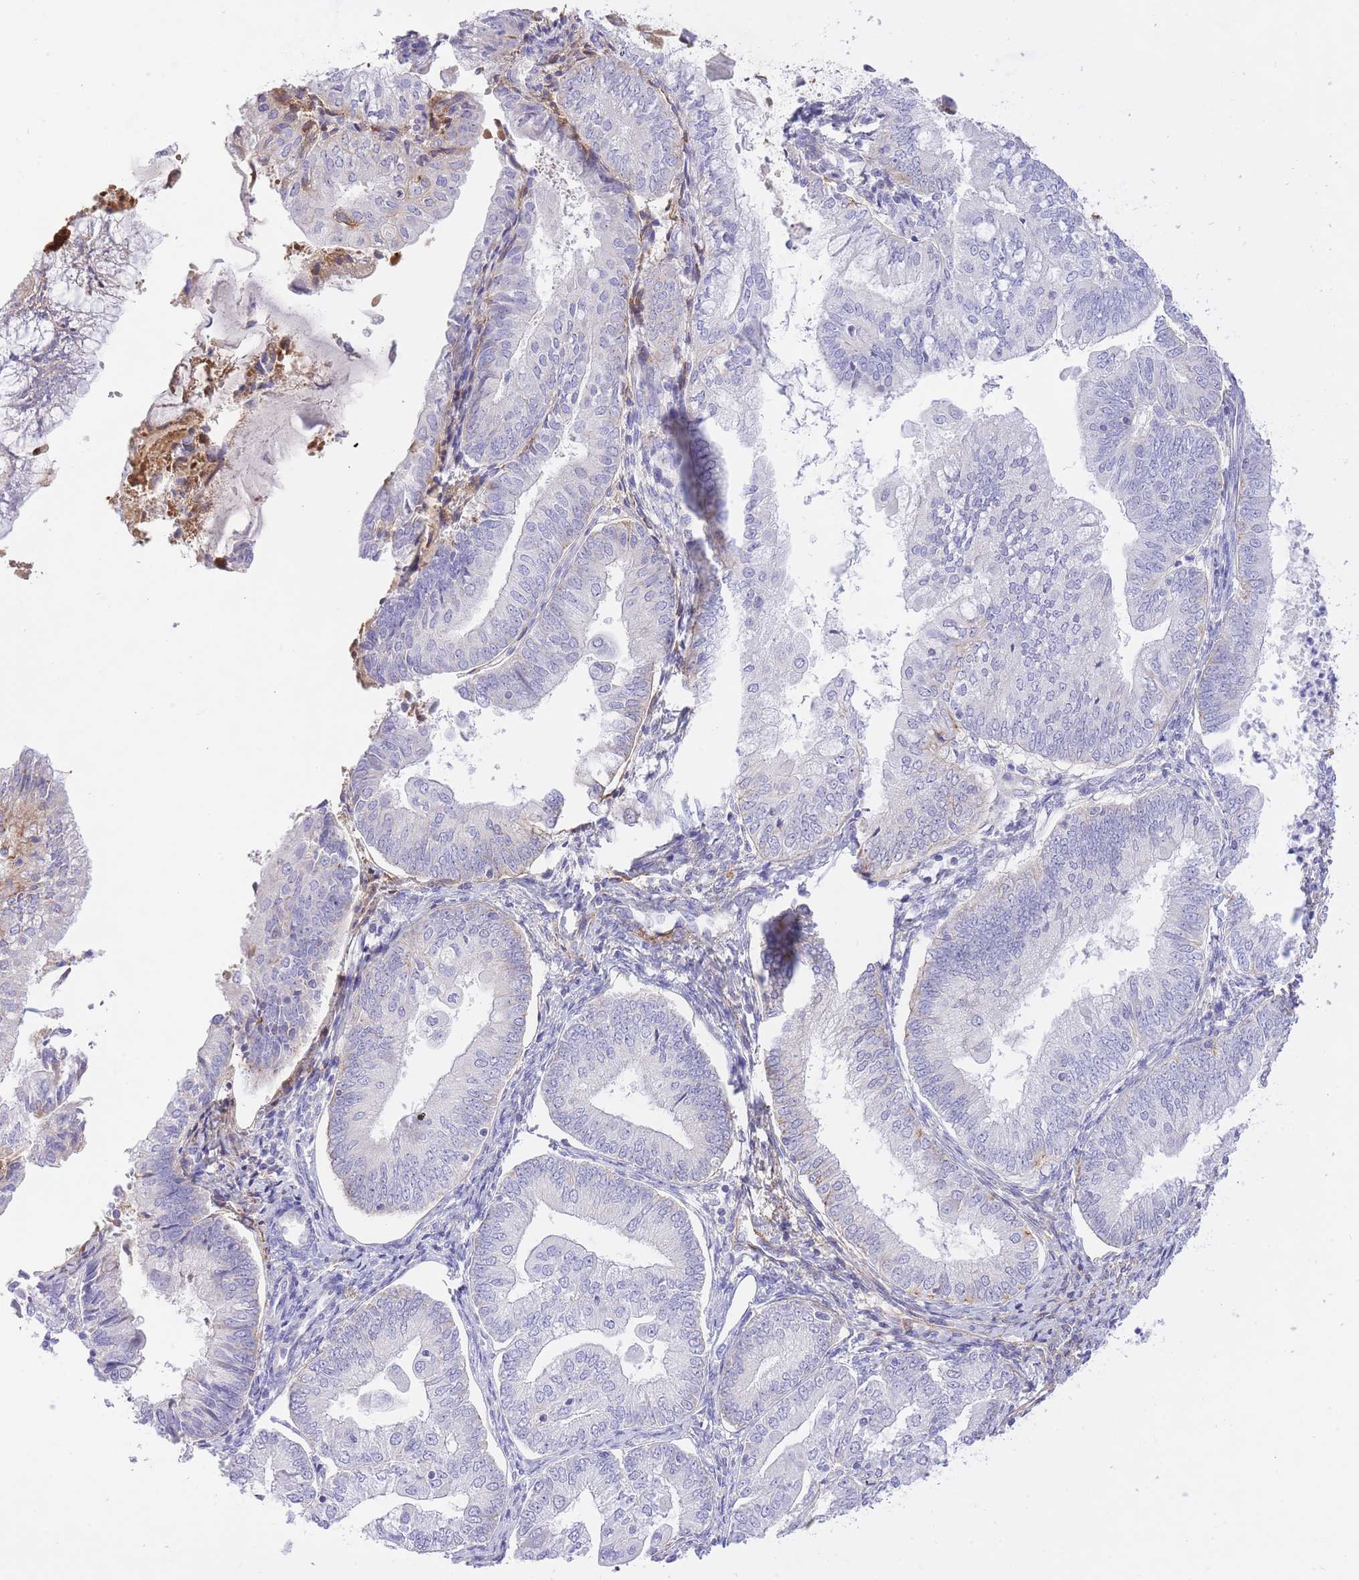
{"staining": {"intensity": "negative", "quantity": "none", "location": "none"}, "tissue": "endometrial cancer", "cell_type": "Tumor cells", "image_type": "cancer", "snomed": [{"axis": "morphology", "description": "Adenocarcinoma, NOS"}, {"axis": "topography", "description": "Endometrium"}], "caption": "There is no significant expression in tumor cells of endometrial cancer.", "gene": "HRG", "patient": {"sex": "female", "age": 55}}